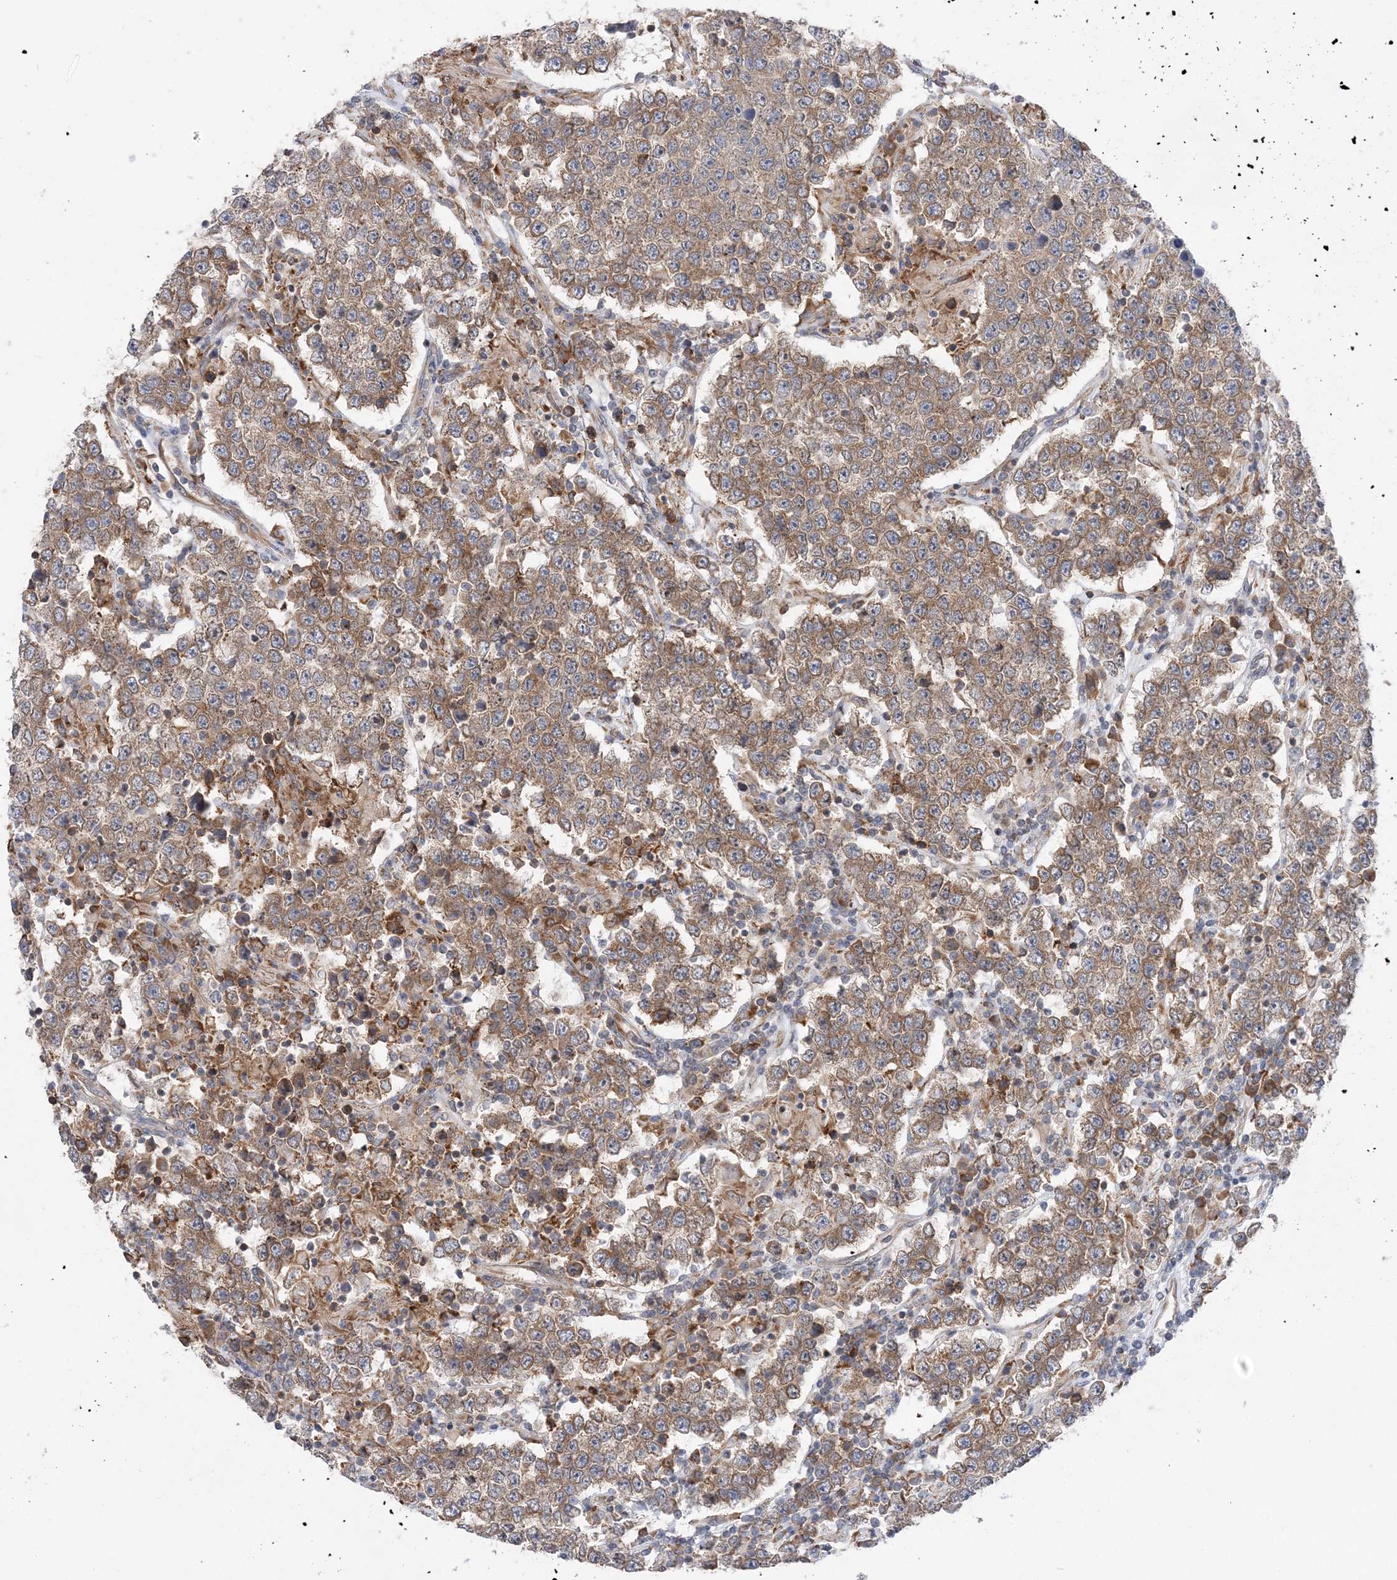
{"staining": {"intensity": "moderate", "quantity": ">75%", "location": "cytoplasmic/membranous"}, "tissue": "testis cancer", "cell_type": "Tumor cells", "image_type": "cancer", "snomed": [{"axis": "morphology", "description": "Normal tissue, NOS"}, {"axis": "morphology", "description": "Urothelial carcinoma, High grade"}, {"axis": "morphology", "description": "Seminoma, NOS"}, {"axis": "morphology", "description": "Carcinoma, Embryonal, NOS"}, {"axis": "topography", "description": "Urinary bladder"}, {"axis": "topography", "description": "Testis"}], "caption": "Testis cancer (embryonal carcinoma) stained for a protein (brown) displays moderate cytoplasmic/membranous positive expression in about >75% of tumor cells.", "gene": "LARP4B", "patient": {"sex": "male", "age": 41}}